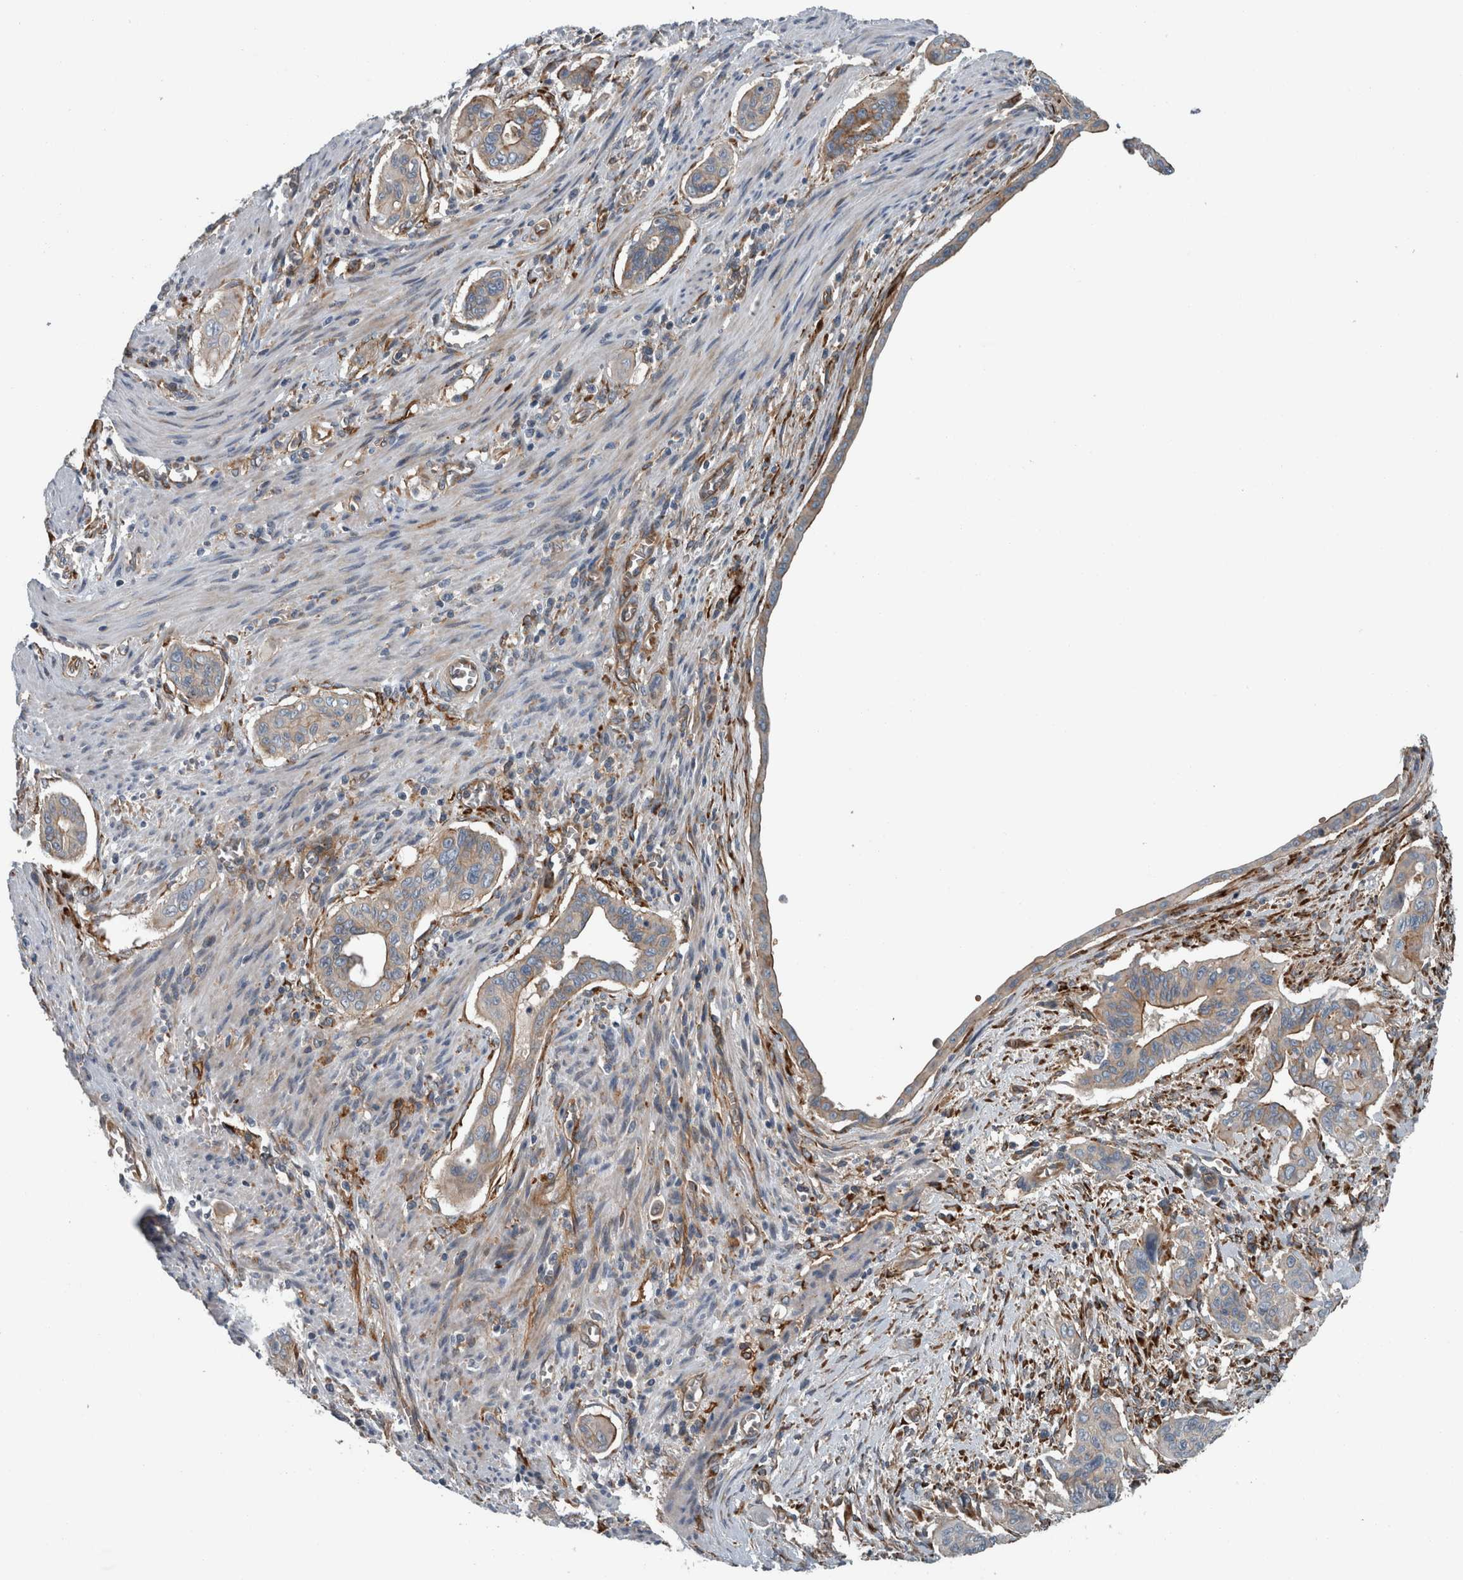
{"staining": {"intensity": "weak", "quantity": ">75%", "location": "cytoplasmic/membranous"}, "tissue": "pancreatic cancer", "cell_type": "Tumor cells", "image_type": "cancer", "snomed": [{"axis": "morphology", "description": "Adenocarcinoma, NOS"}, {"axis": "topography", "description": "Pancreas"}], "caption": "Immunohistochemical staining of adenocarcinoma (pancreatic) displays weak cytoplasmic/membranous protein staining in approximately >75% of tumor cells. (DAB (3,3'-diaminobenzidine) = brown stain, brightfield microscopy at high magnification).", "gene": "GLT8D2", "patient": {"sex": "male", "age": 77}}